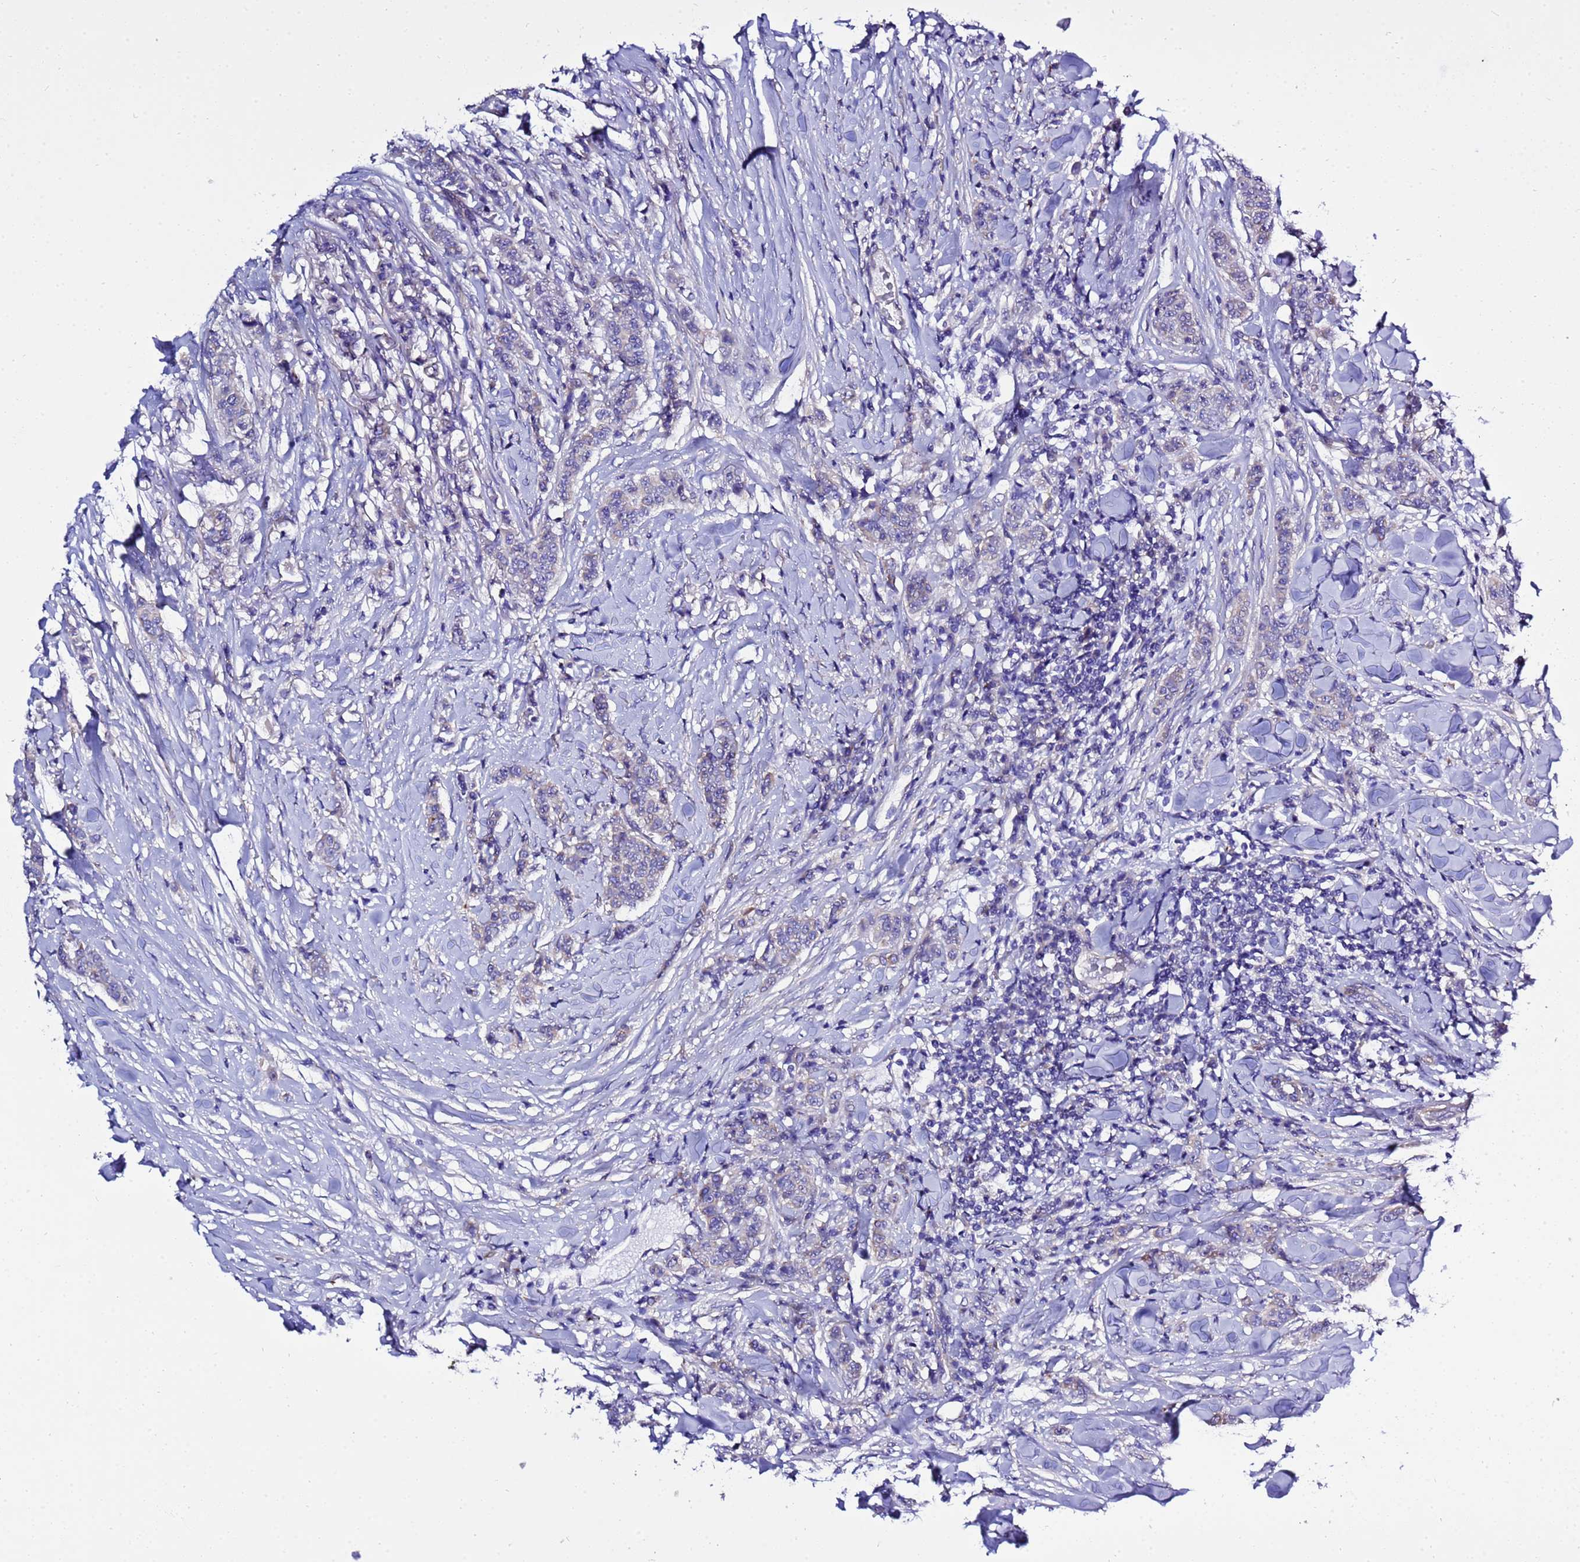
{"staining": {"intensity": "negative", "quantity": "none", "location": "none"}, "tissue": "breast cancer", "cell_type": "Tumor cells", "image_type": "cancer", "snomed": [{"axis": "morphology", "description": "Duct carcinoma"}, {"axis": "topography", "description": "Breast"}], "caption": "Histopathology image shows no protein positivity in tumor cells of breast intraductal carcinoma tissue.", "gene": "KICS2", "patient": {"sex": "female", "age": 40}}